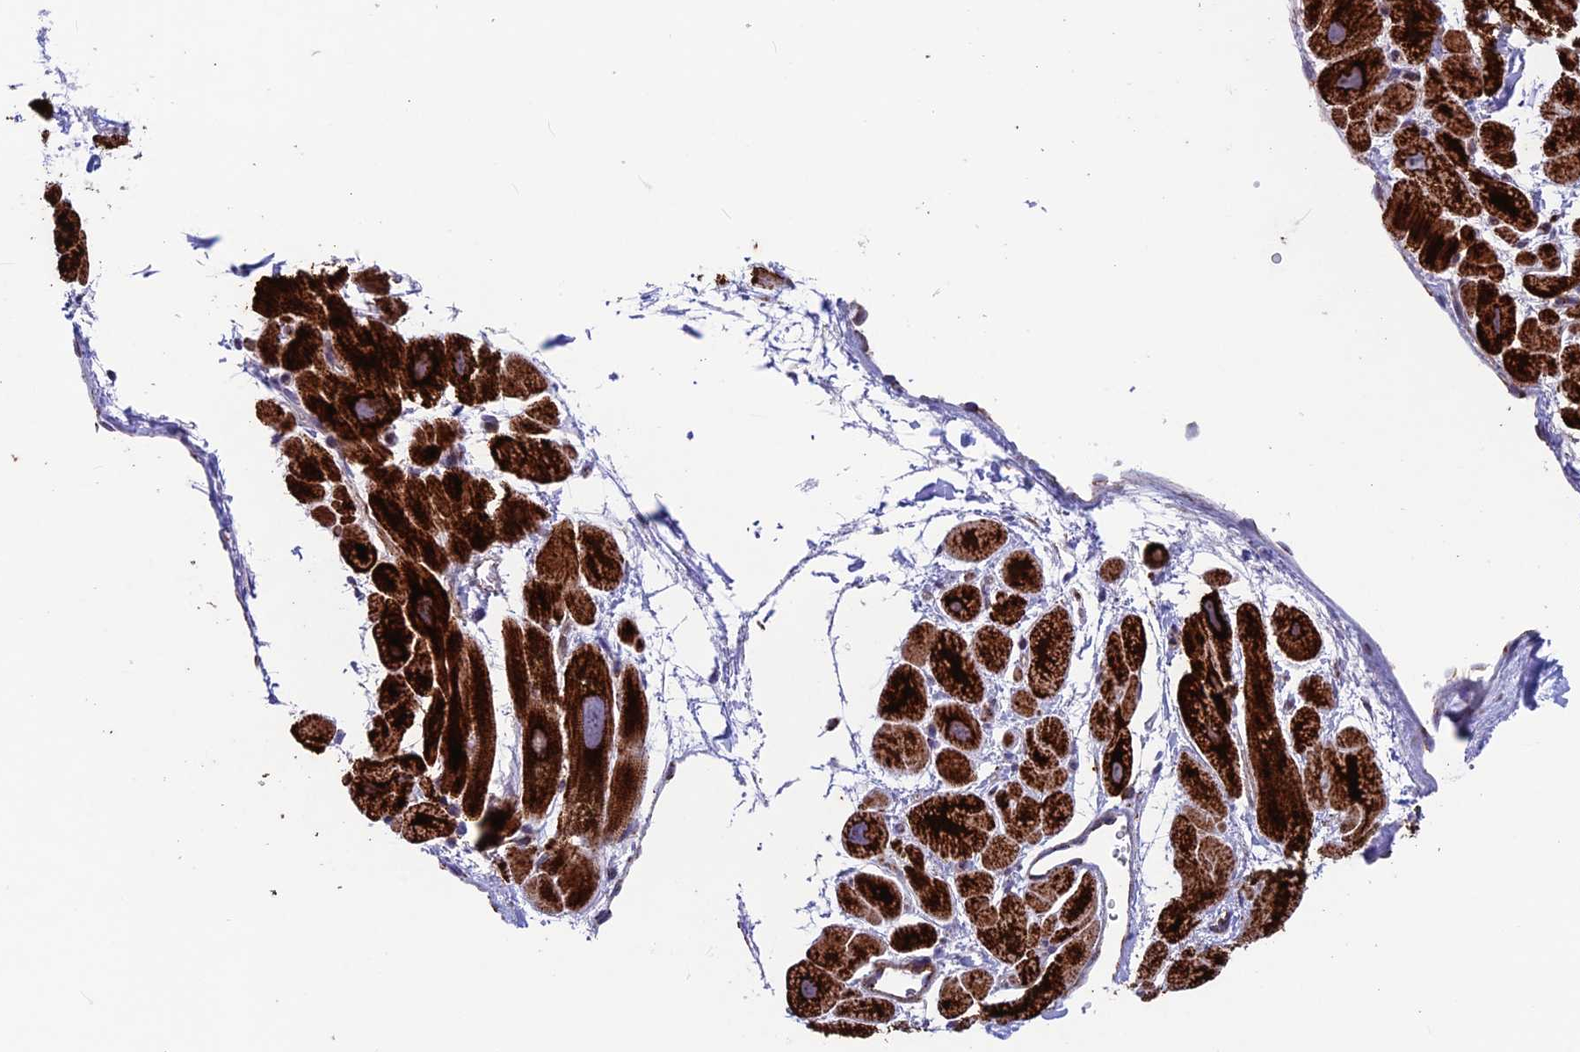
{"staining": {"intensity": "strong", "quantity": ">75%", "location": "cytoplasmic/membranous"}, "tissue": "heart muscle", "cell_type": "Cardiomyocytes", "image_type": "normal", "snomed": [{"axis": "morphology", "description": "Normal tissue, NOS"}, {"axis": "topography", "description": "Heart"}], "caption": "Human heart muscle stained for a protein (brown) demonstrates strong cytoplasmic/membranous positive positivity in approximately >75% of cardiomyocytes.", "gene": "MRPS18B", "patient": {"sex": "male", "age": 49}}